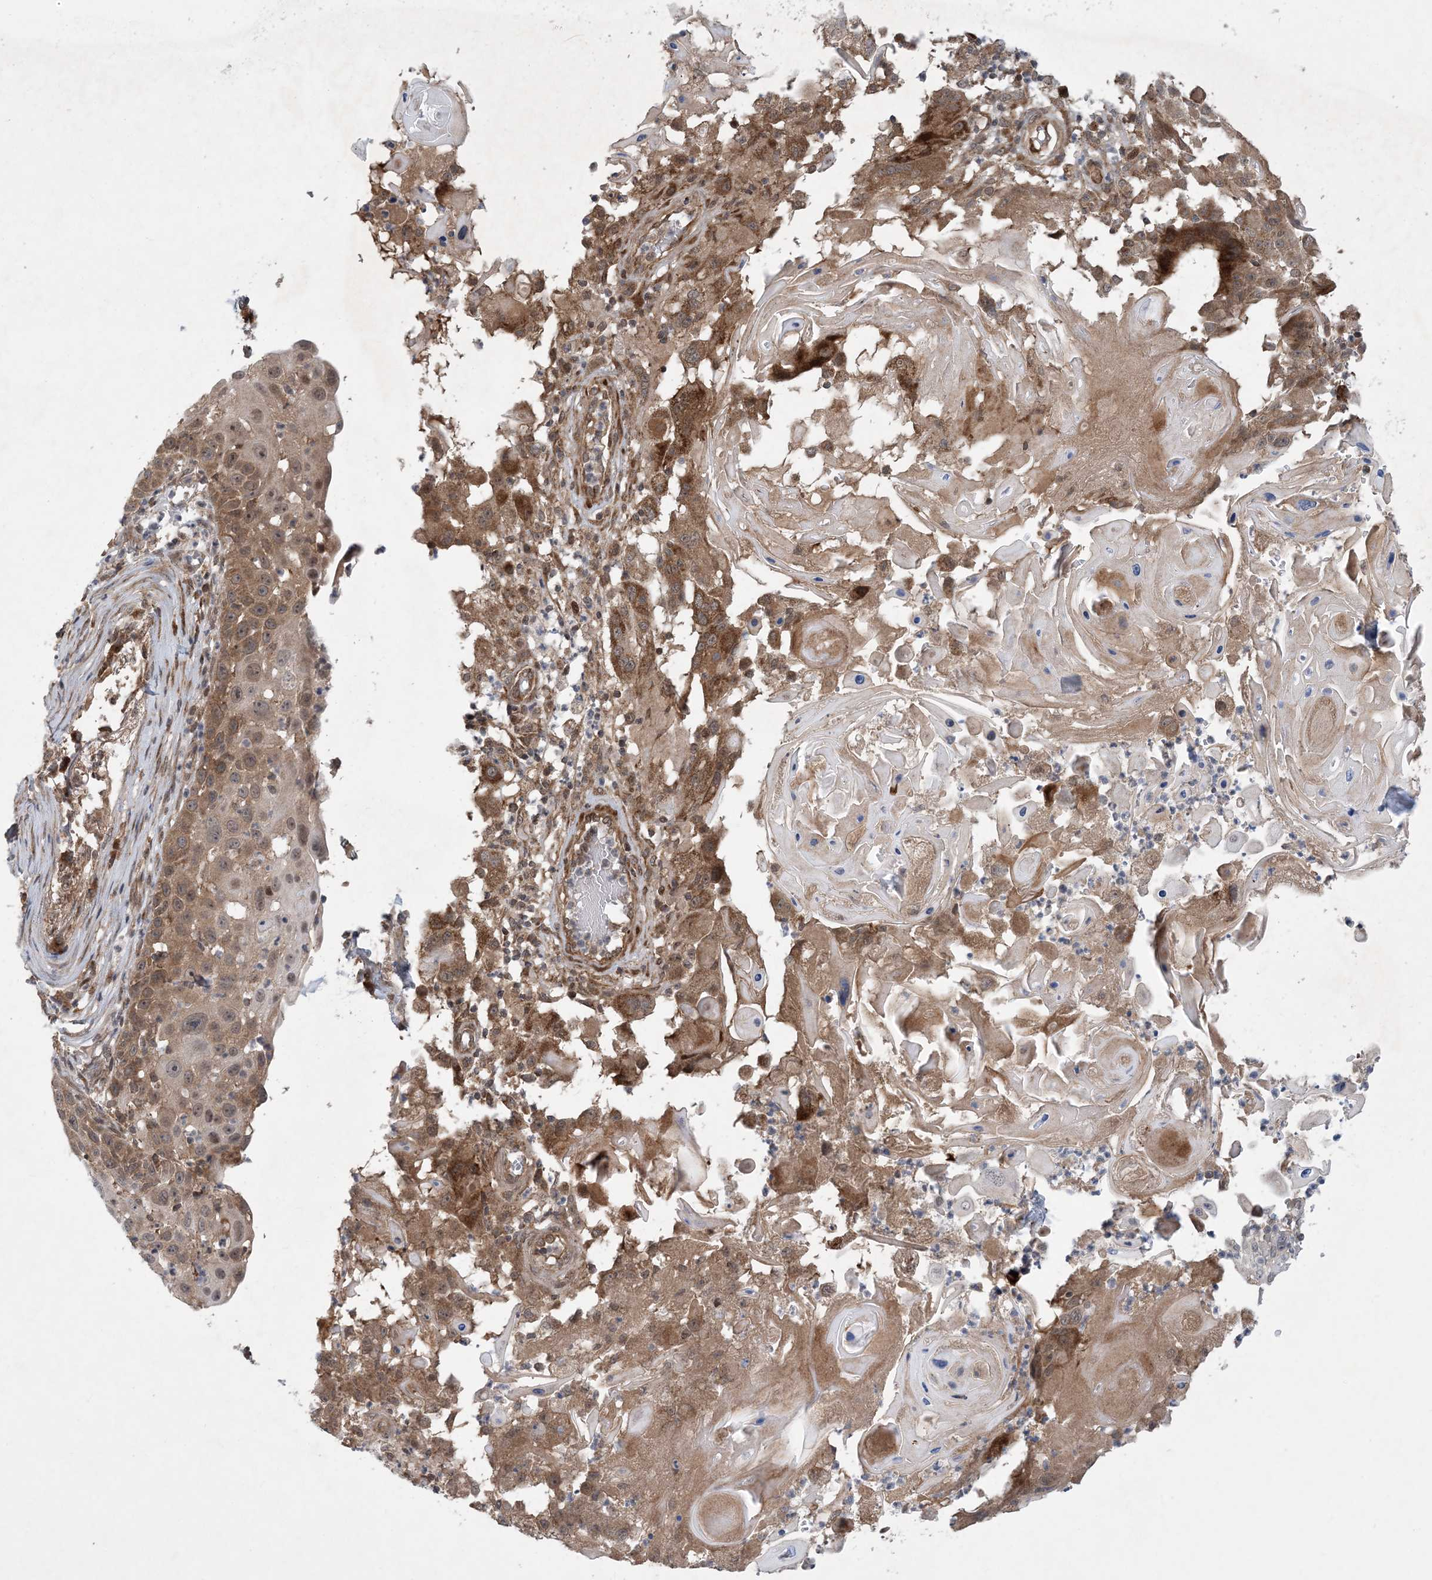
{"staining": {"intensity": "moderate", "quantity": ">75%", "location": "cytoplasmic/membranous"}, "tissue": "skin cancer", "cell_type": "Tumor cells", "image_type": "cancer", "snomed": [{"axis": "morphology", "description": "Squamous cell carcinoma, NOS"}, {"axis": "topography", "description": "Skin"}], "caption": "A histopathology image of human squamous cell carcinoma (skin) stained for a protein reveals moderate cytoplasmic/membranous brown staining in tumor cells. (Stains: DAB in brown, nuclei in blue, Microscopy: brightfield microscopy at high magnification).", "gene": "HEMK1", "patient": {"sex": "female", "age": 44}}